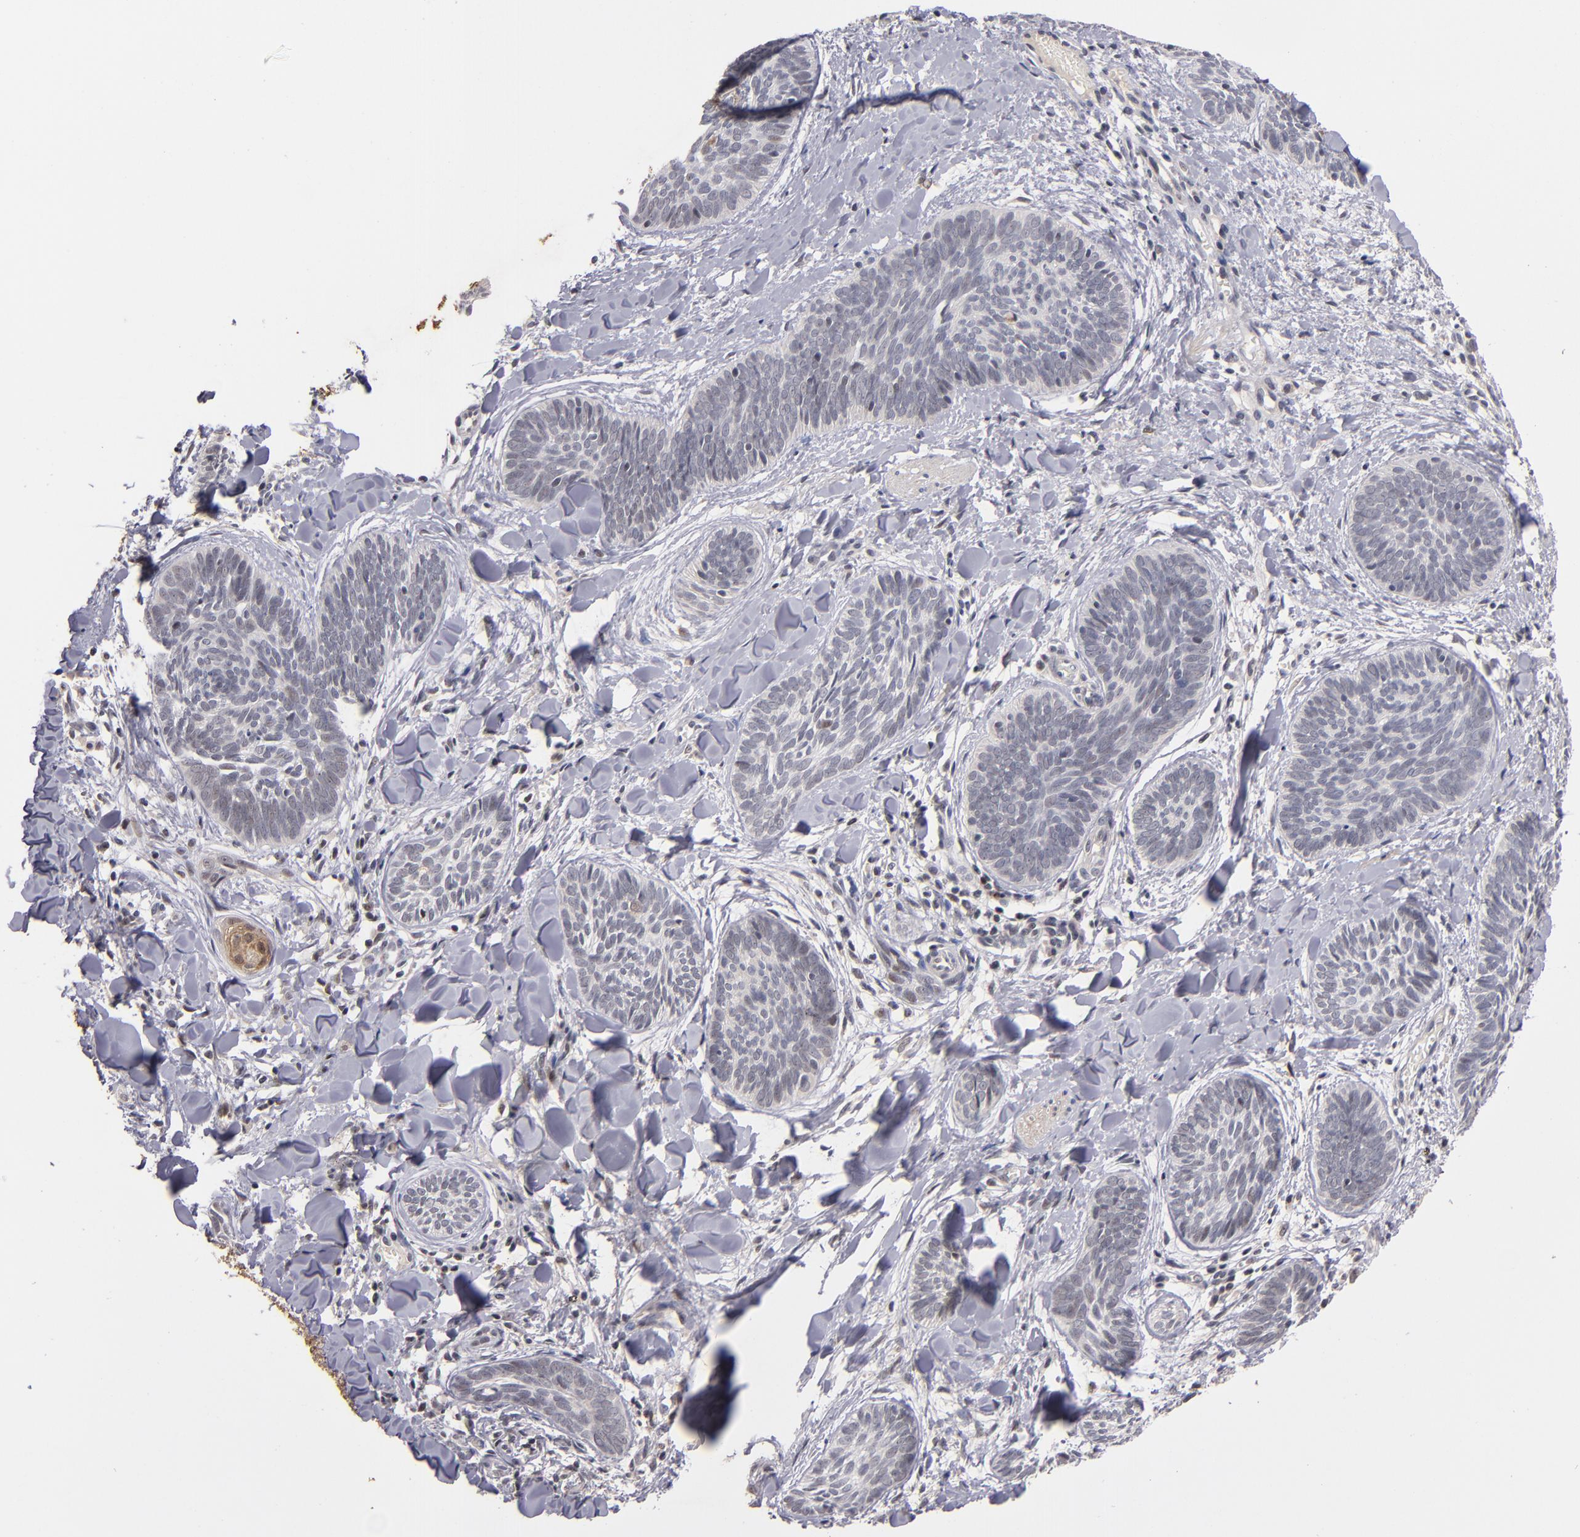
{"staining": {"intensity": "negative", "quantity": "none", "location": "none"}, "tissue": "skin cancer", "cell_type": "Tumor cells", "image_type": "cancer", "snomed": [{"axis": "morphology", "description": "Basal cell carcinoma"}, {"axis": "topography", "description": "Skin"}], "caption": "Tumor cells are negative for brown protein staining in skin basal cell carcinoma.", "gene": "PCNX4", "patient": {"sex": "female", "age": 81}}